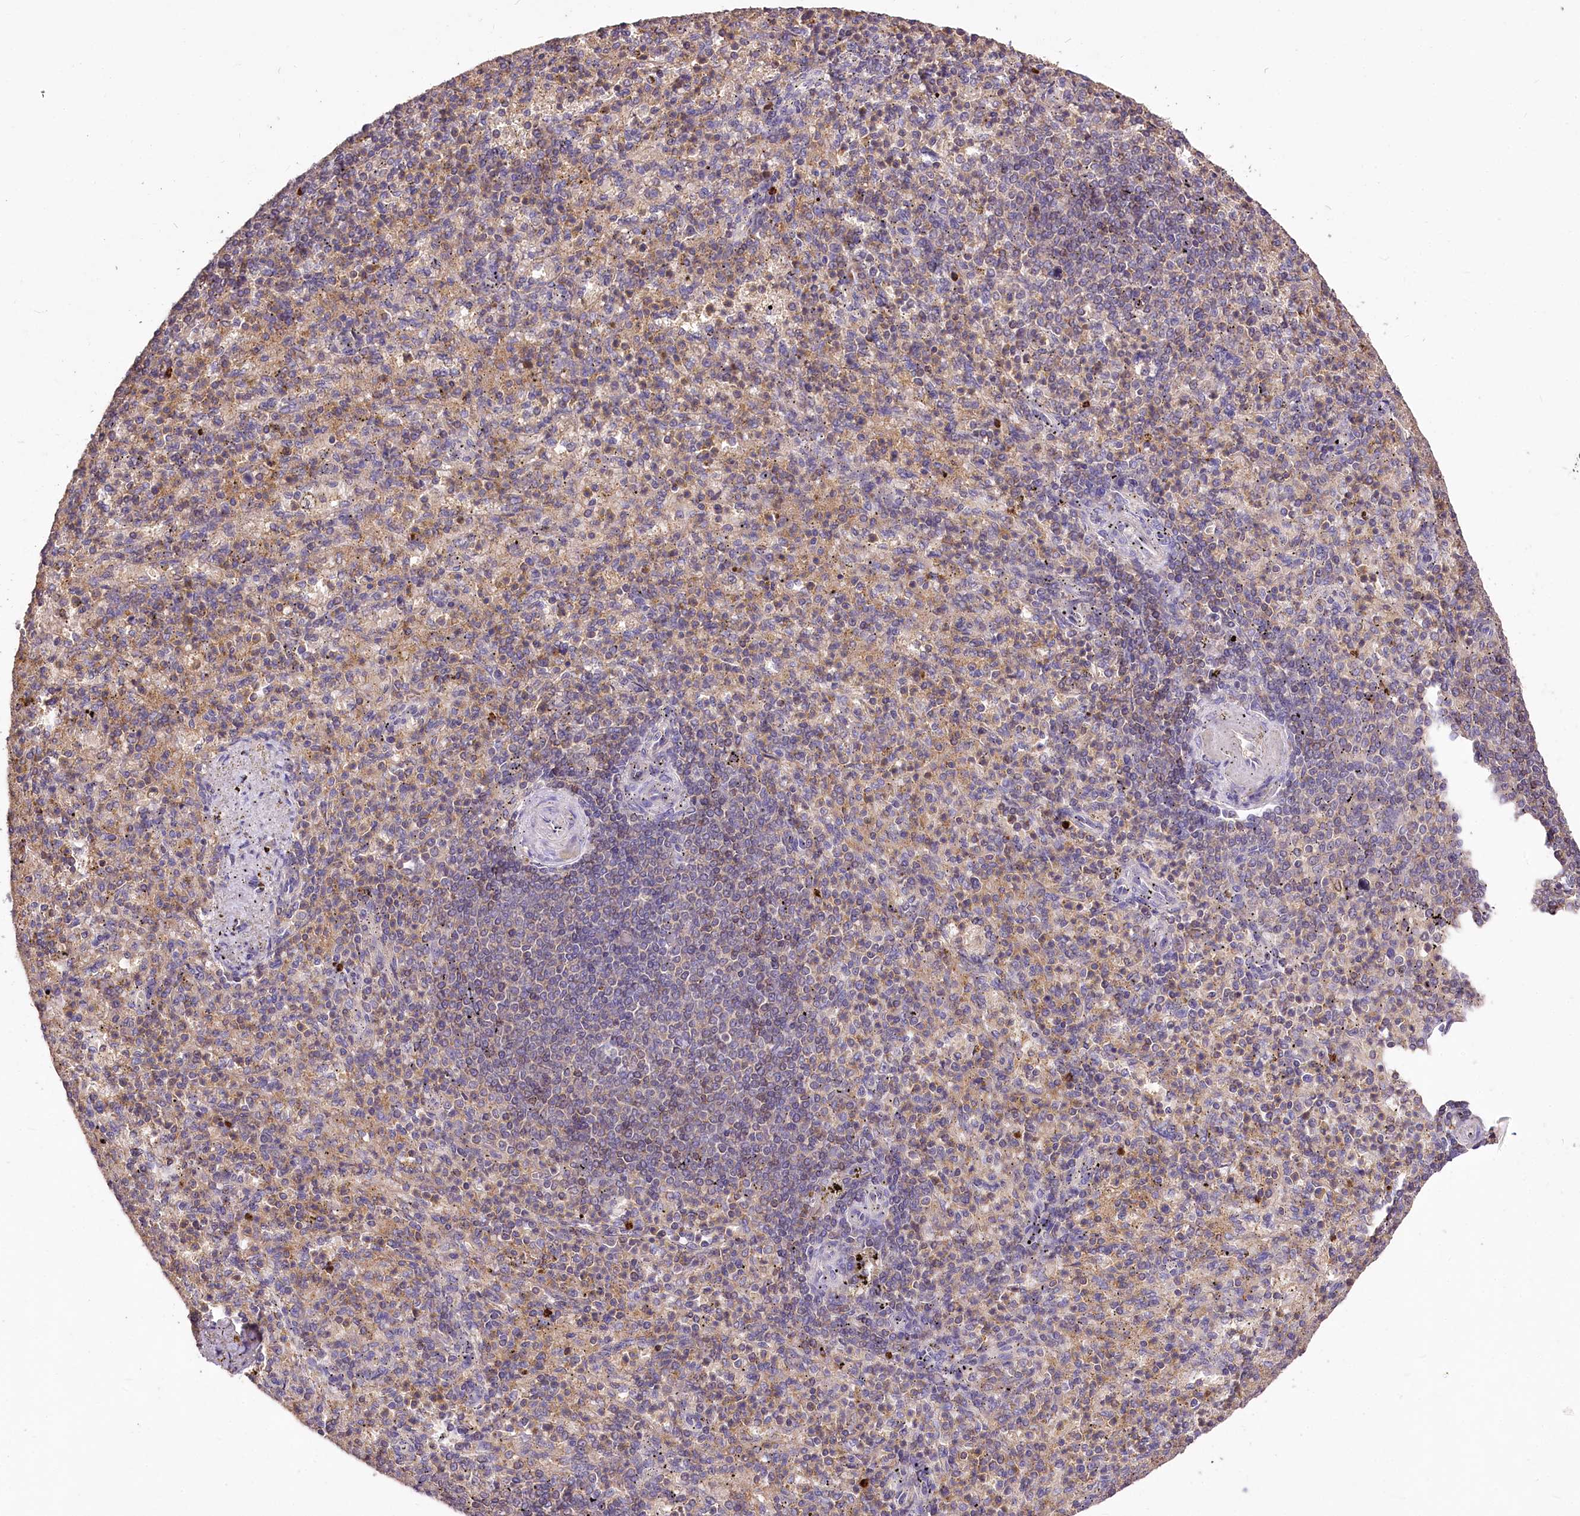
{"staining": {"intensity": "weak", "quantity": "<25%", "location": "nuclear"}, "tissue": "spleen", "cell_type": "Cells in red pulp", "image_type": "normal", "snomed": [{"axis": "morphology", "description": "Normal tissue, NOS"}, {"axis": "topography", "description": "Spleen"}], "caption": "Immunohistochemical staining of unremarkable human spleen shows no significant positivity in cells in red pulp.", "gene": "SERGEF", "patient": {"sex": "female", "age": 74}}